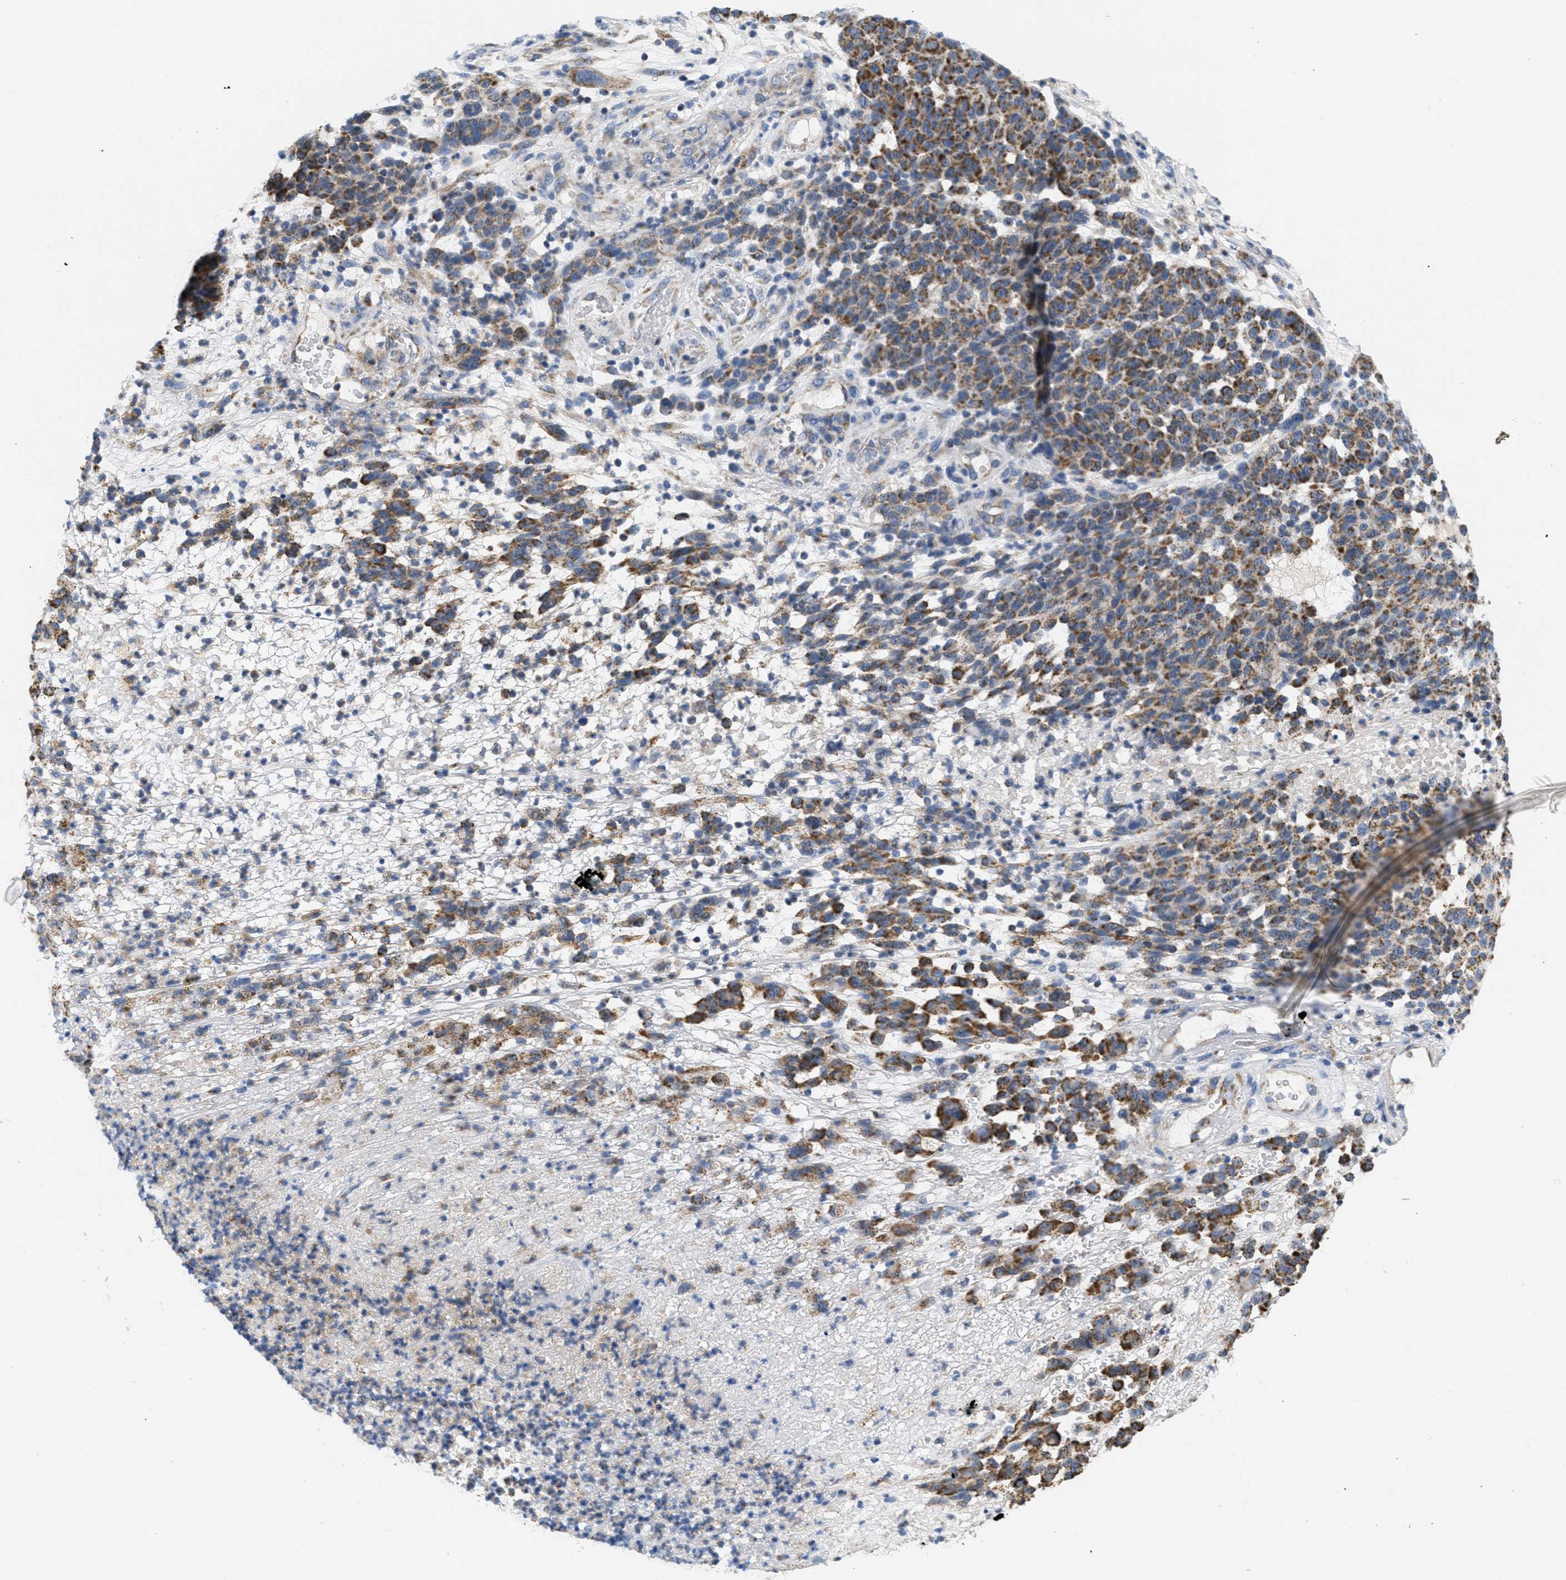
{"staining": {"intensity": "moderate", "quantity": ">75%", "location": "cytoplasmic/membranous"}, "tissue": "melanoma", "cell_type": "Tumor cells", "image_type": "cancer", "snomed": [{"axis": "morphology", "description": "Malignant melanoma, NOS"}, {"axis": "topography", "description": "Skin"}], "caption": "Immunohistochemical staining of human melanoma demonstrates medium levels of moderate cytoplasmic/membranous expression in approximately >75% of tumor cells.", "gene": "KCNJ5", "patient": {"sex": "male", "age": 59}}